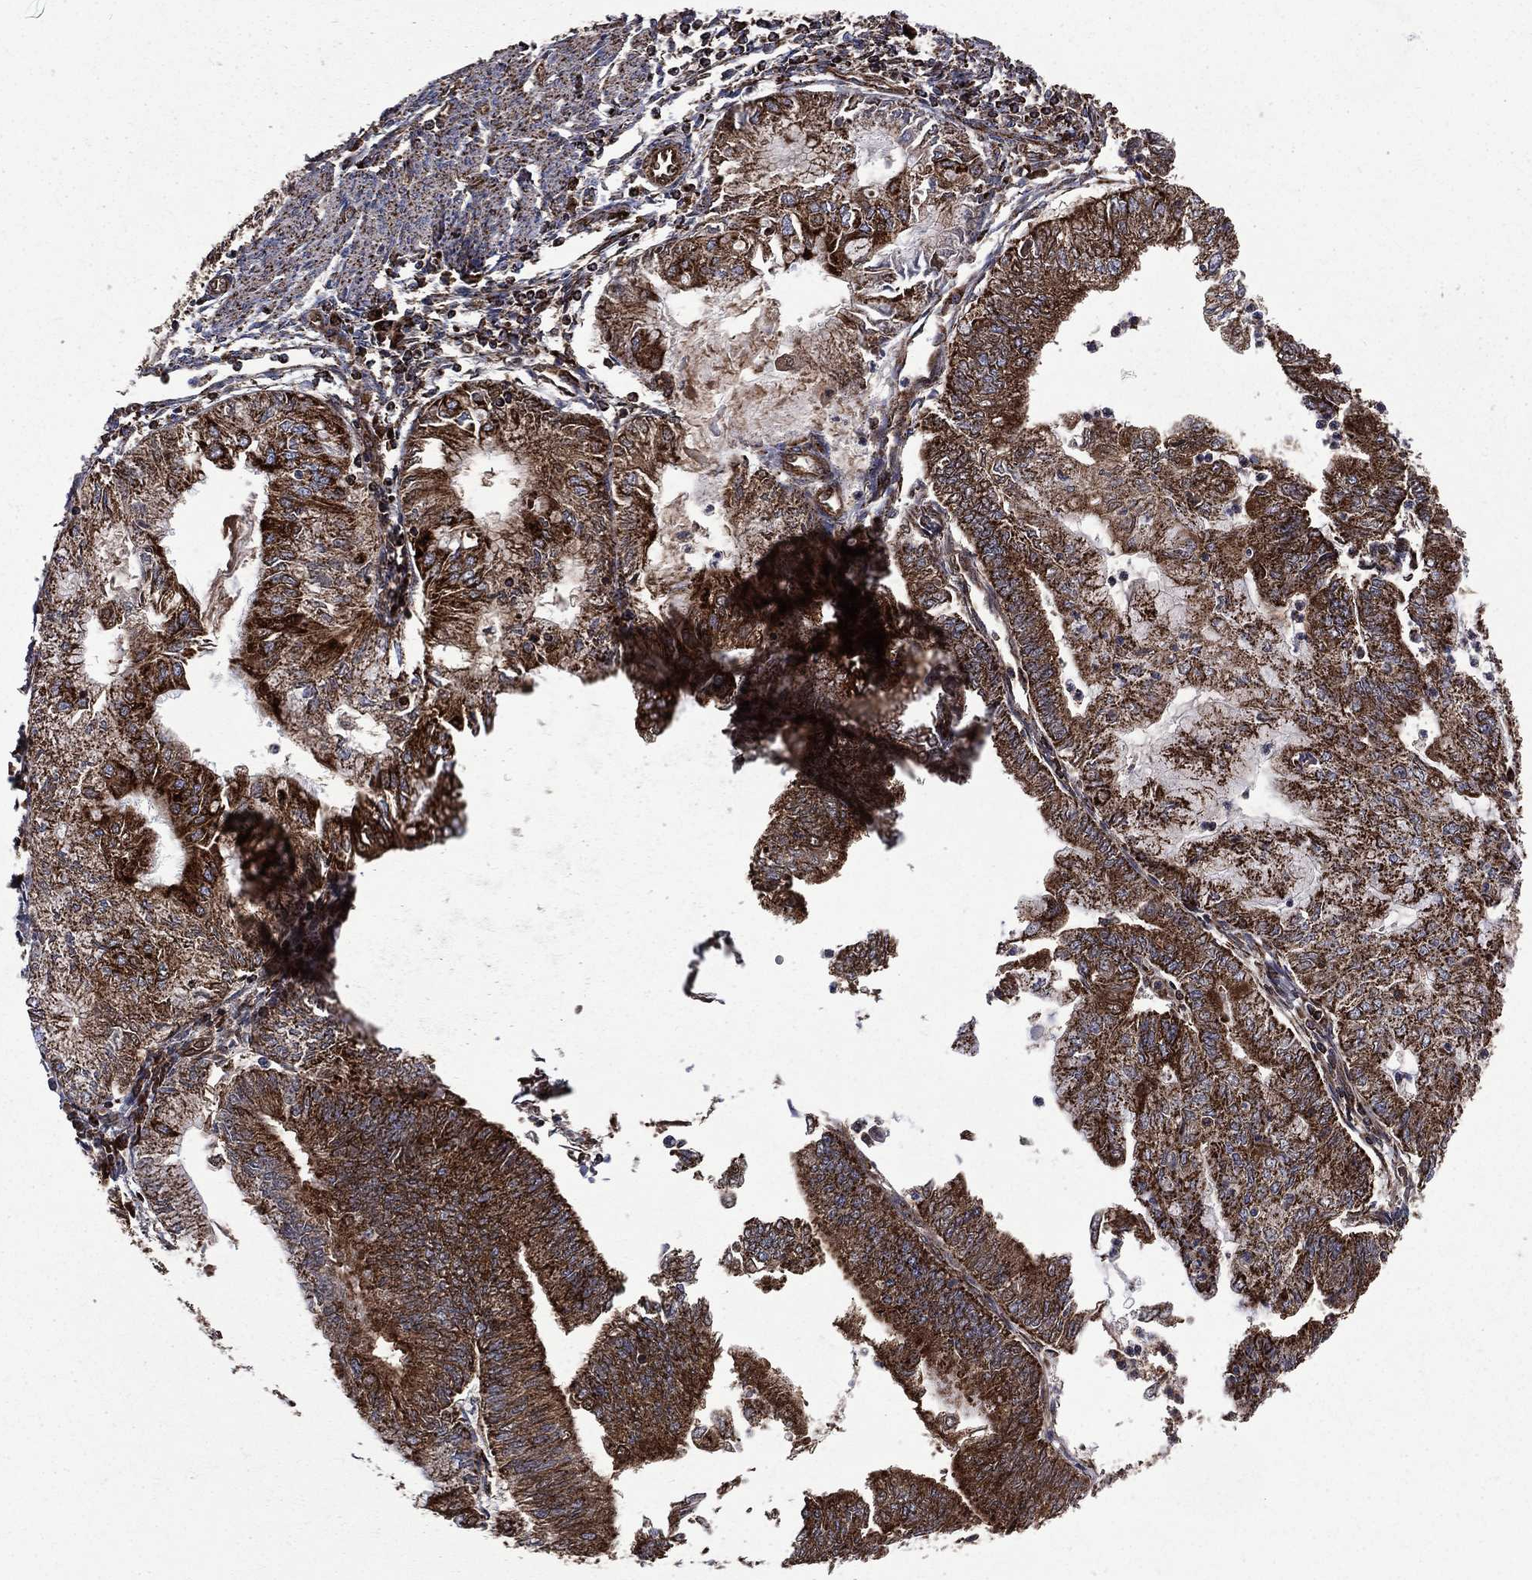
{"staining": {"intensity": "strong", "quantity": ">75%", "location": "cytoplasmic/membranous"}, "tissue": "endometrial cancer", "cell_type": "Tumor cells", "image_type": "cancer", "snomed": [{"axis": "morphology", "description": "Adenocarcinoma, NOS"}, {"axis": "topography", "description": "Endometrium"}], "caption": "DAB (3,3'-diaminobenzidine) immunohistochemical staining of adenocarcinoma (endometrial) exhibits strong cytoplasmic/membranous protein expression in about >75% of tumor cells.", "gene": "GOT2", "patient": {"sex": "female", "age": 59}}